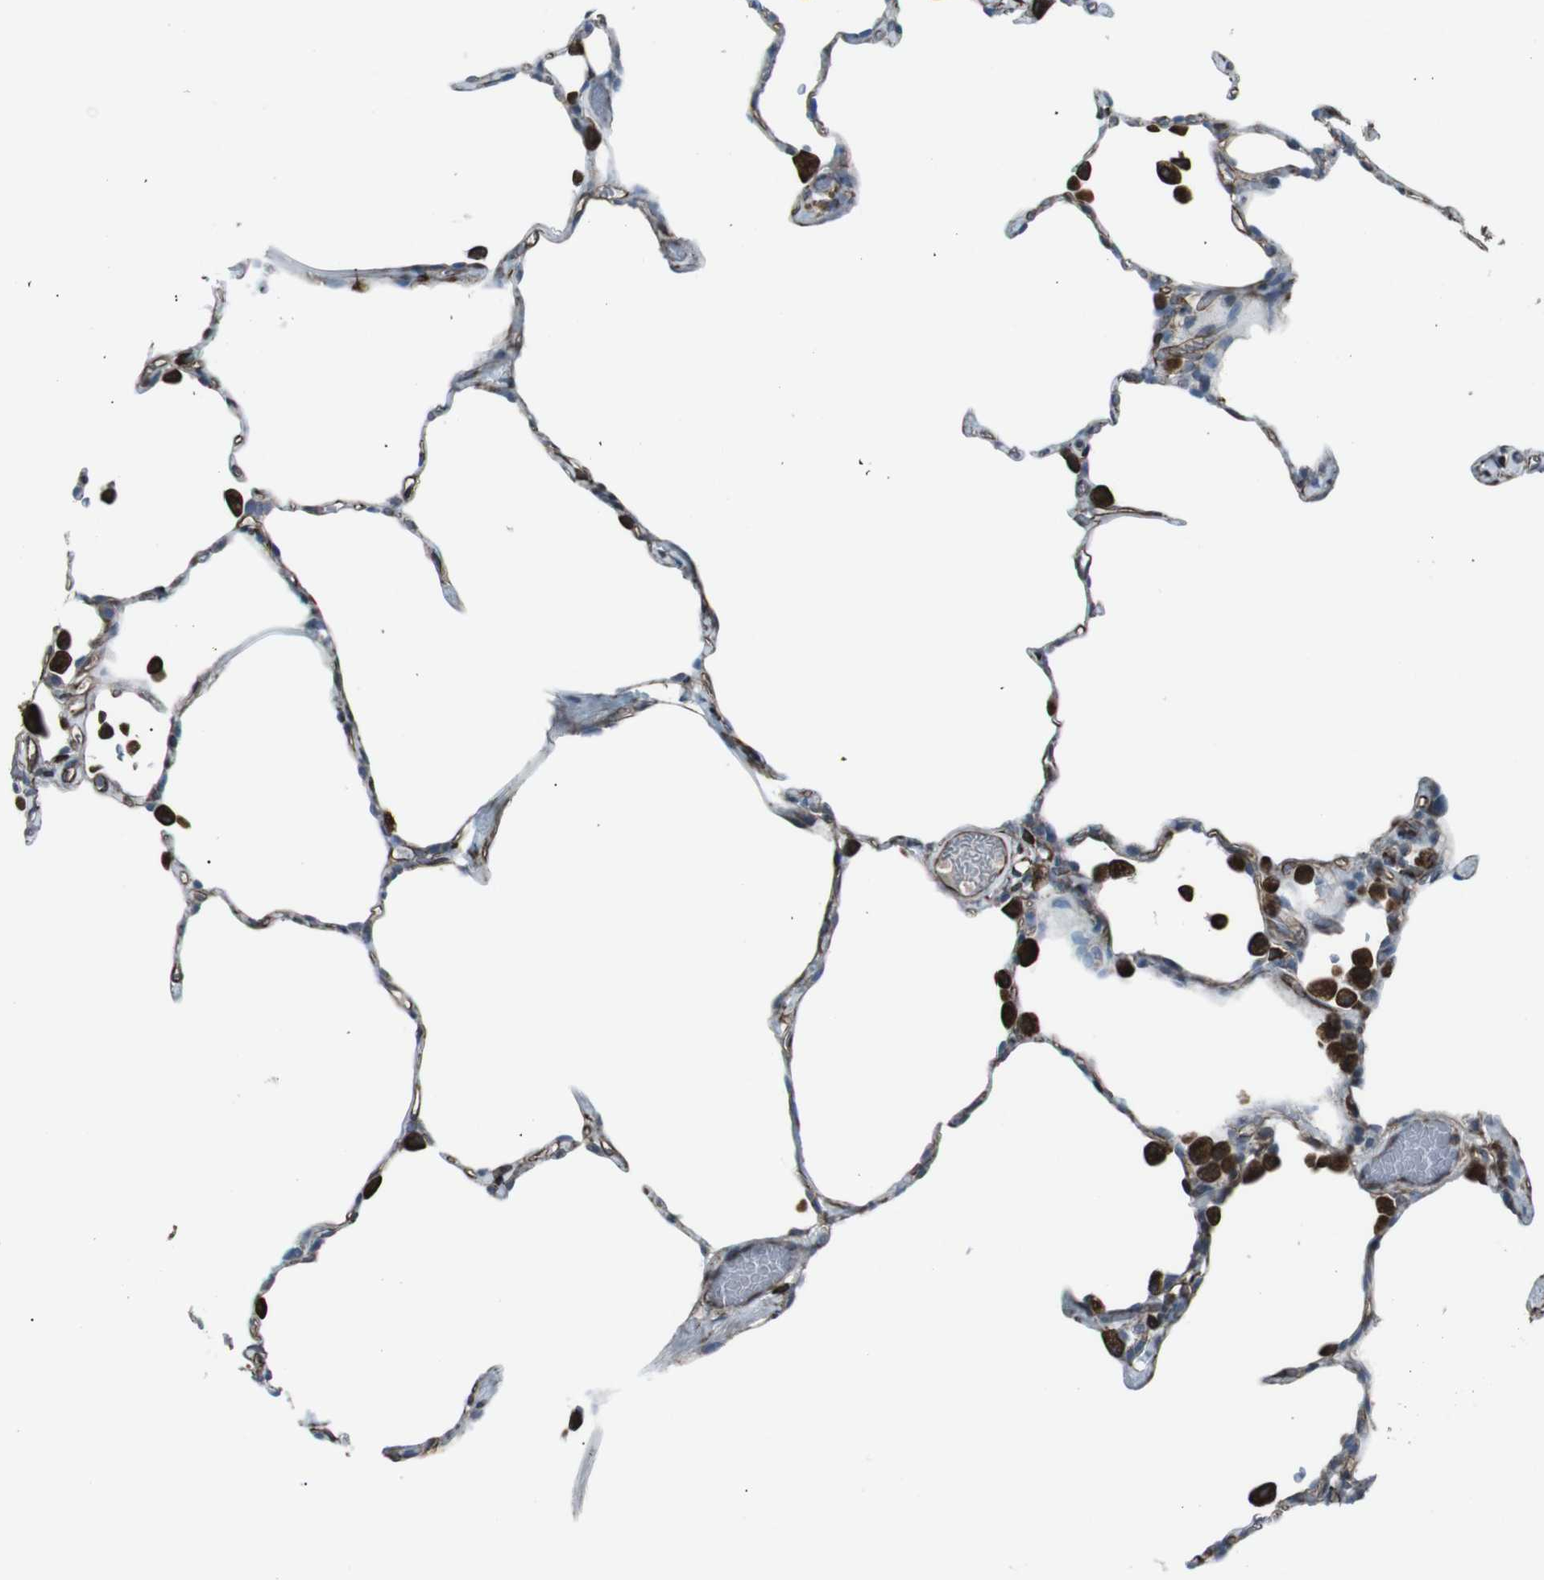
{"staining": {"intensity": "negative", "quantity": "none", "location": "none"}, "tissue": "lung", "cell_type": "Alveolar cells", "image_type": "normal", "snomed": [{"axis": "morphology", "description": "Normal tissue, NOS"}, {"axis": "topography", "description": "Lung"}], "caption": "Micrograph shows no significant protein expression in alveolar cells of unremarkable lung. (DAB IHC visualized using brightfield microscopy, high magnification).", "gene": "TMEM141", "patient": {"sex": "female", "age": 49}}